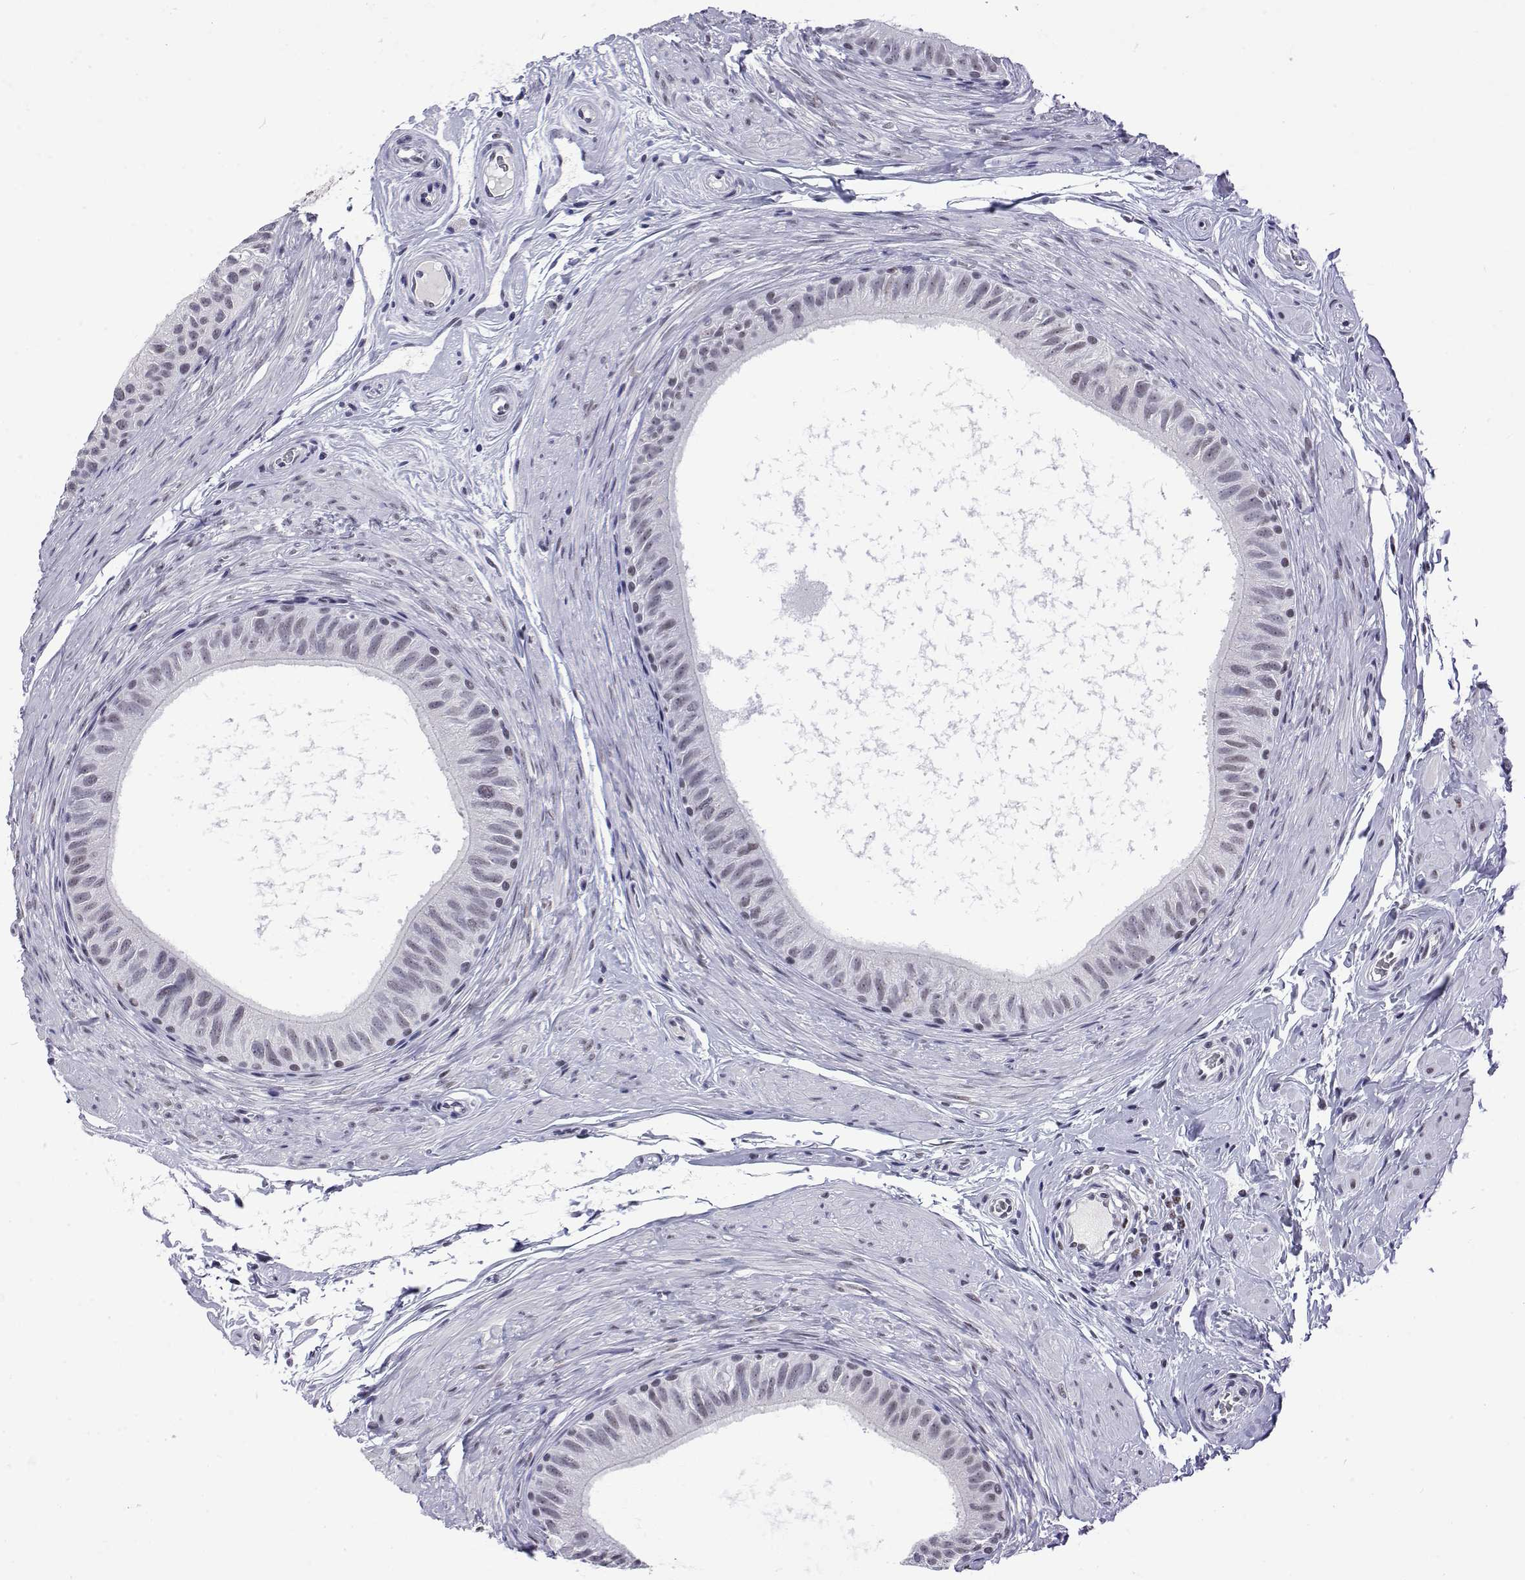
{"staining": {"intensity": "moderate", "quantity": "25%-75%", "location": "nuclear"}, "tissue": "epididymis", "cell_type": "Glandular cells", "image_type": "normal", "snomed": [{"axis": "morphology", "description": "Normal tissue, NOS"}, {"axis": "topography", "description": "Epididymis"}], "caption": "This photomicrograph exhibits normal epididymis stained with immunohistochemistry (IHC) to label a protein in brown. The nuclear of glandular cells show moderate positivity for the protein. Nuclei are counter-stained blue.", "gene": "POLDIP3", "patient": {"sex": "male", "age": 36}}